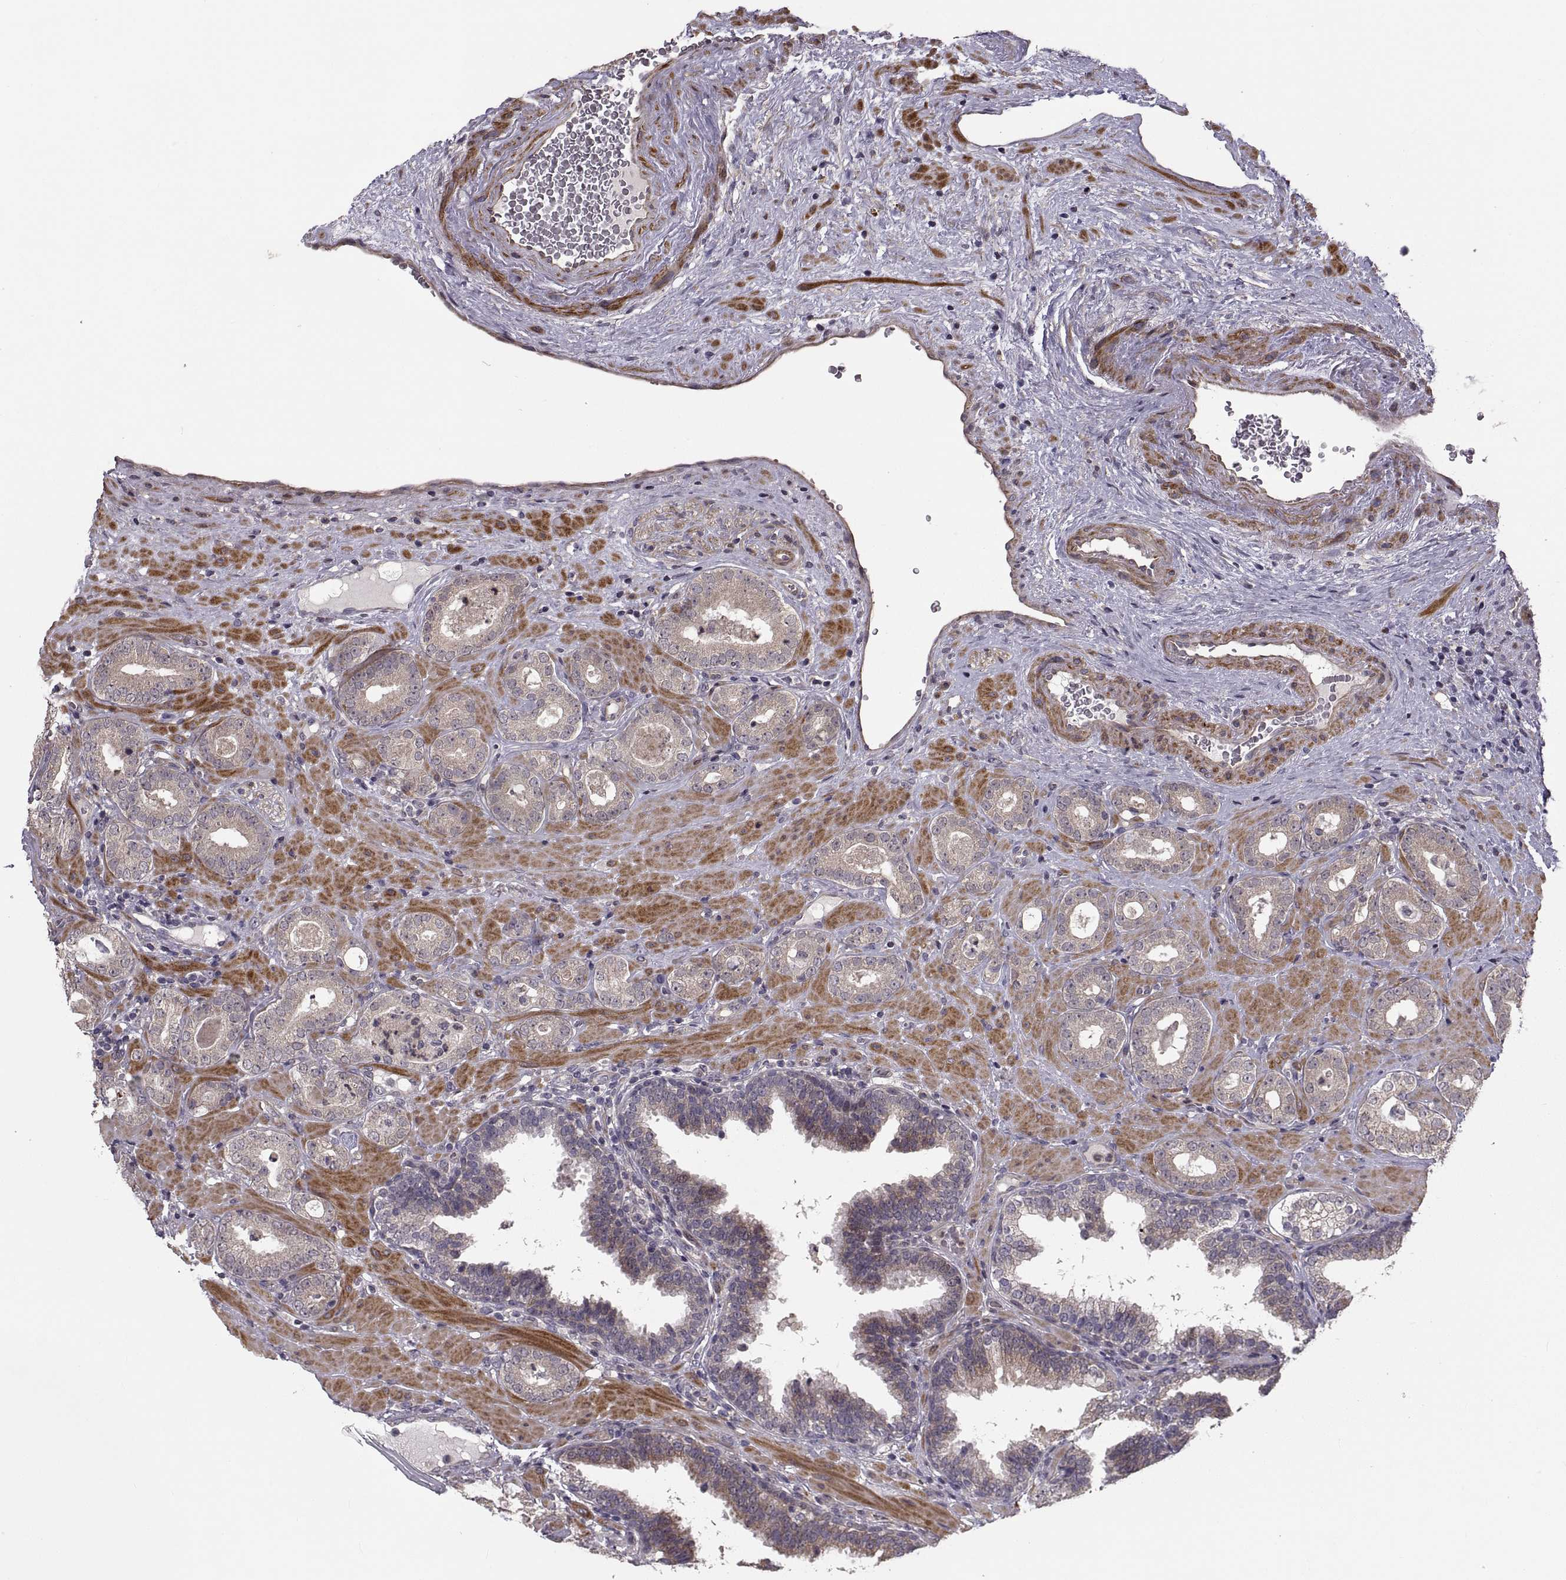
{"staining": {"intensity": "weak", "quantity": "25%-75%", "location": "cytoplasmic/membranous"}, "tissue": "prostate cancer", "cell_type": "Tumor cells", "image_type": "cancer", "snomed": [{"axis": "morphology", "description": "Adenocarcinoma, Low grade"}, {"axis": "topography", "description": "Prostate"}], "caption": "The photomicrograph reveals immunohistochemical staining of prostate adenocarcinoma (low-grade). There is weak cytoplasmic/membranous expression is appreciated in approximately 25%-75% of tumor cells.", "gene": "PMM2", "patient": {"sex": "male", "age": 60}}